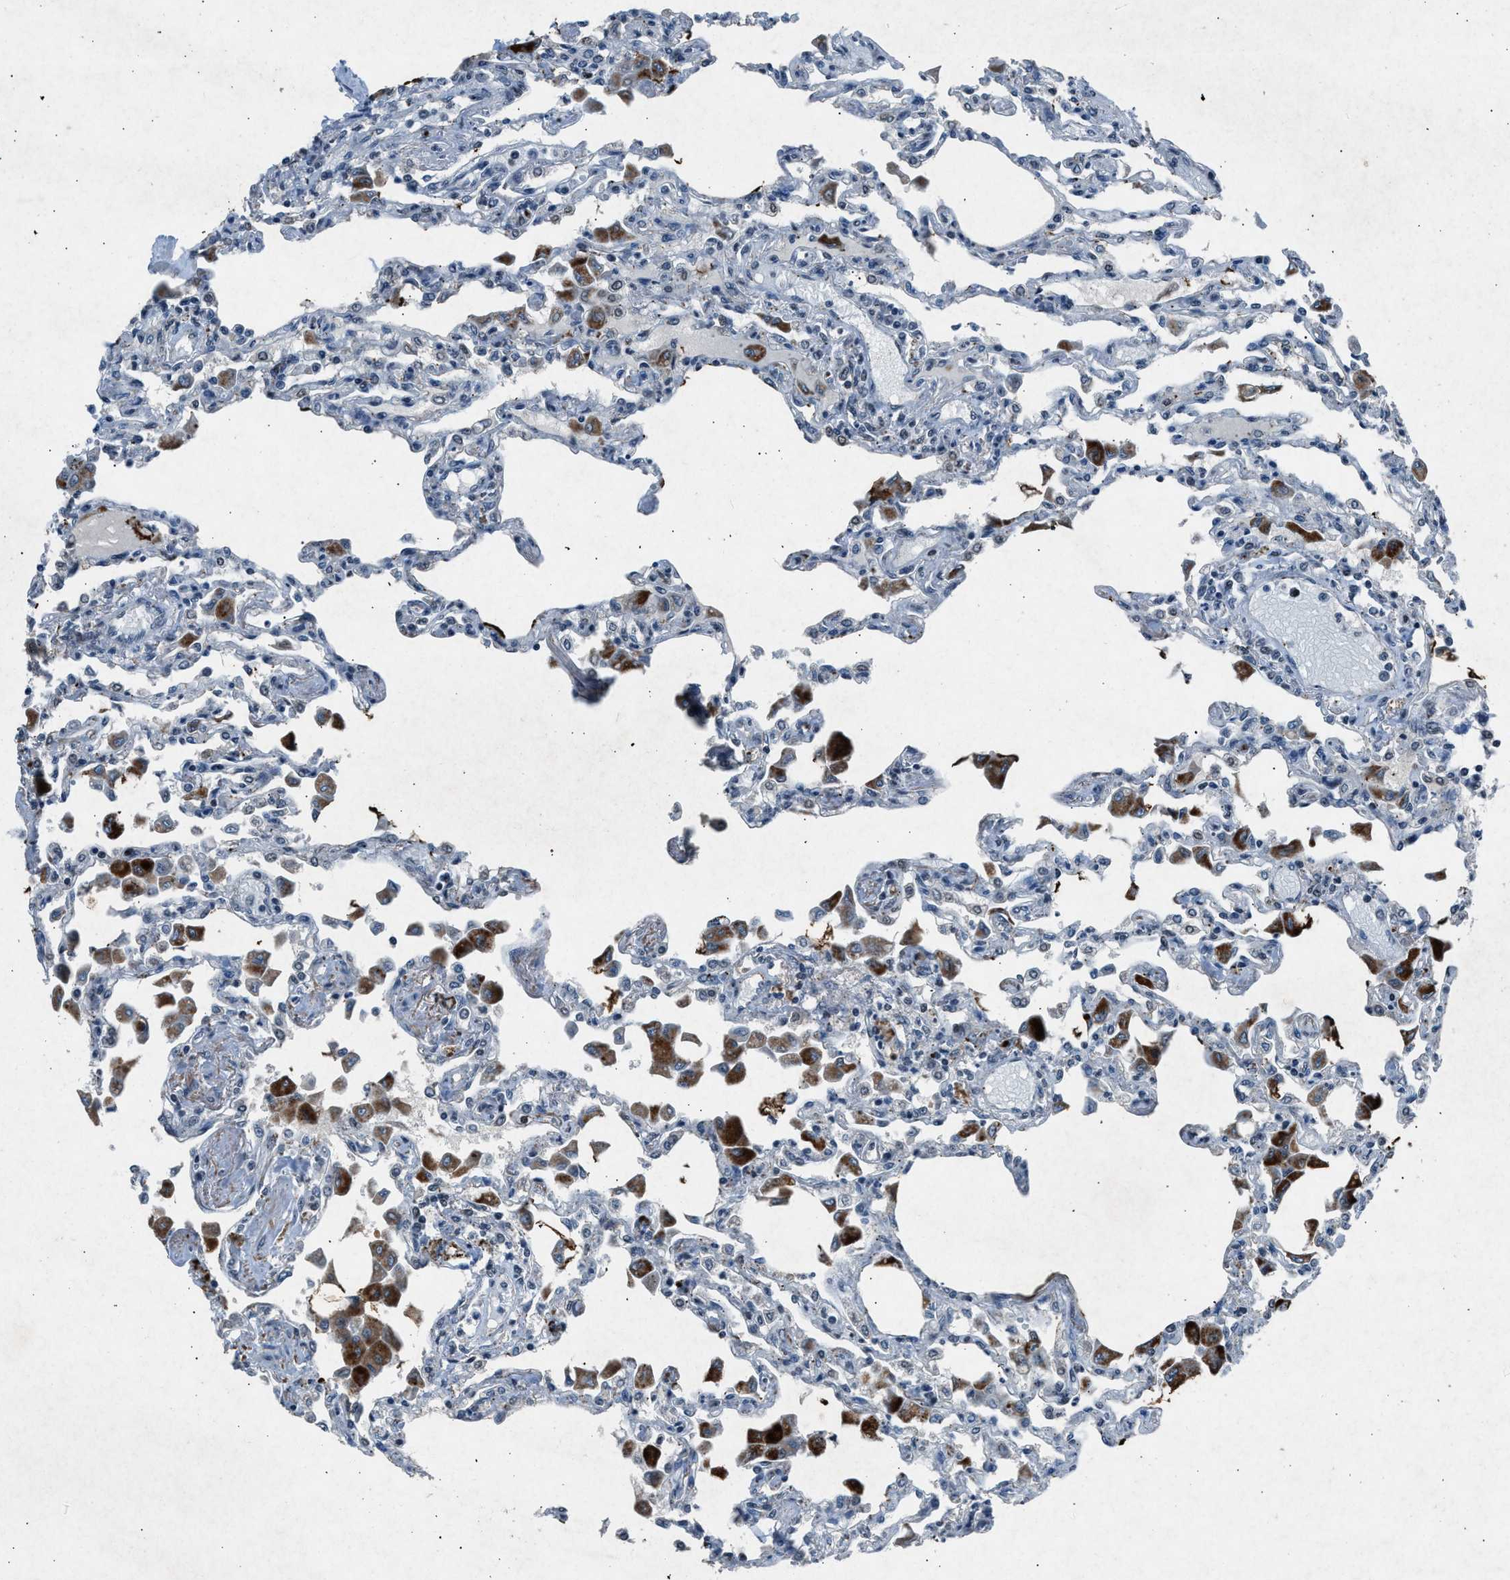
{"staining": {"intensity": "negative", "quantity": "none", "location": "none"}, "tissue": "lung", "cell_type": "Alveolar cells", "image_type": "normal", "snomed": [{"axis": "morphology", "description": "Normal tissue, NOS"}, {"axis": "topography", "description": "Bronchus"}, {"axis": "topography", "description": "Lung"}], "caption": "DAB (3,3'-diaminobenzidine) immunohistochemical staining of benign lung reveals no significant staining in alveolar cells.", "gene": "ADCY1", "patient": {"sex": "female", "age": 49}}